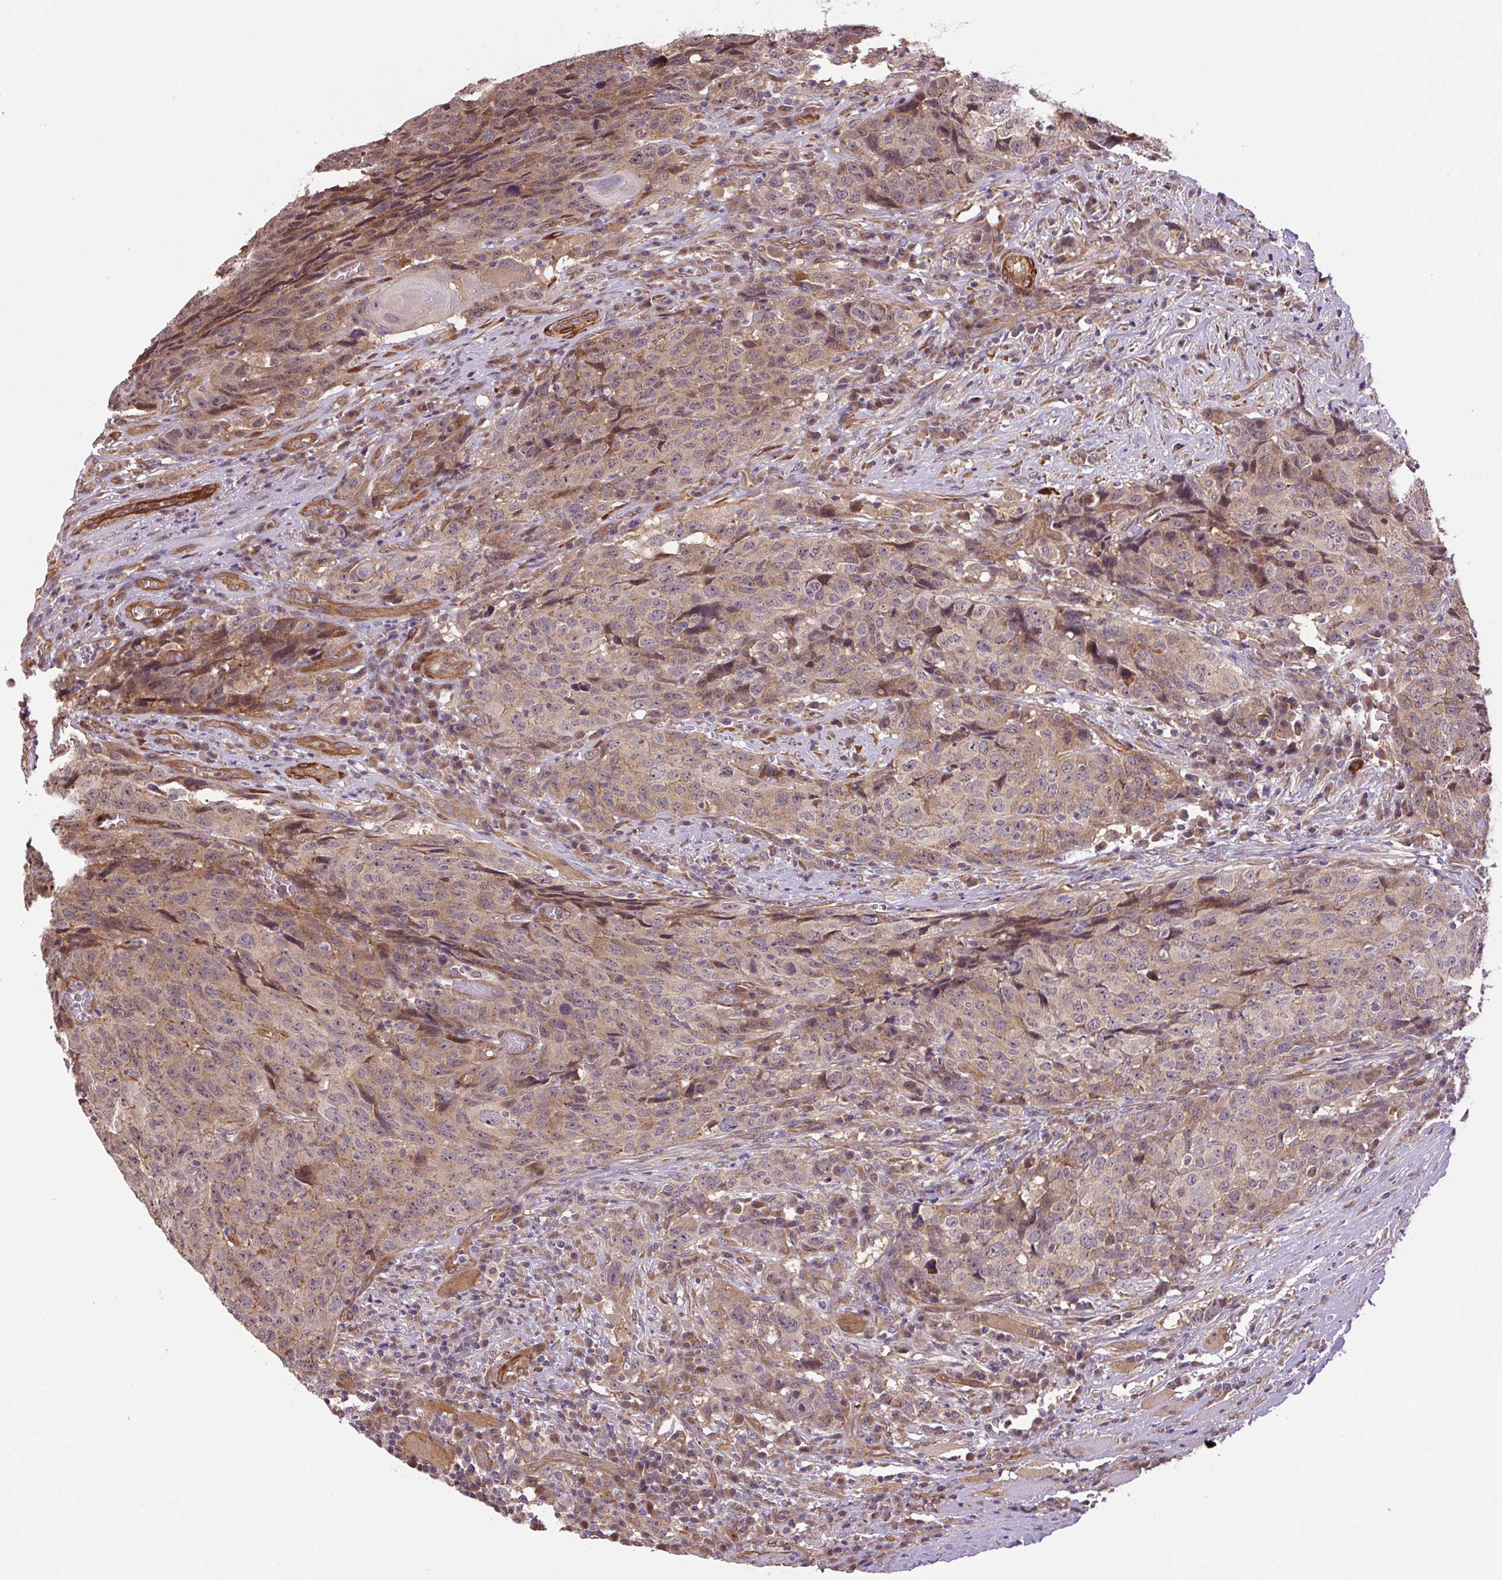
{"staining": {"intensity": "weak", "quantity": ">75%", "location": "cytoplasmic/membranous"}, "tissue": "head and neck cancer", "cell_type": "Tumor cells", "image_type": "cancer", "snomed": [{"axis": "morphology", "description": "Squamous cell carcinoma, NOS"}, {"axis": "topography", "description": "Head-Neck"}], "caption": "Head and neck cancer (squamous cell carcinoma) tissue displays weak cytoplasmic/membranous staining in about >75% of tumor cells, visualized by immunohistochemistry.", "gene": "SEPTIN10", "patient": {"sex": "male", "age": 66}}